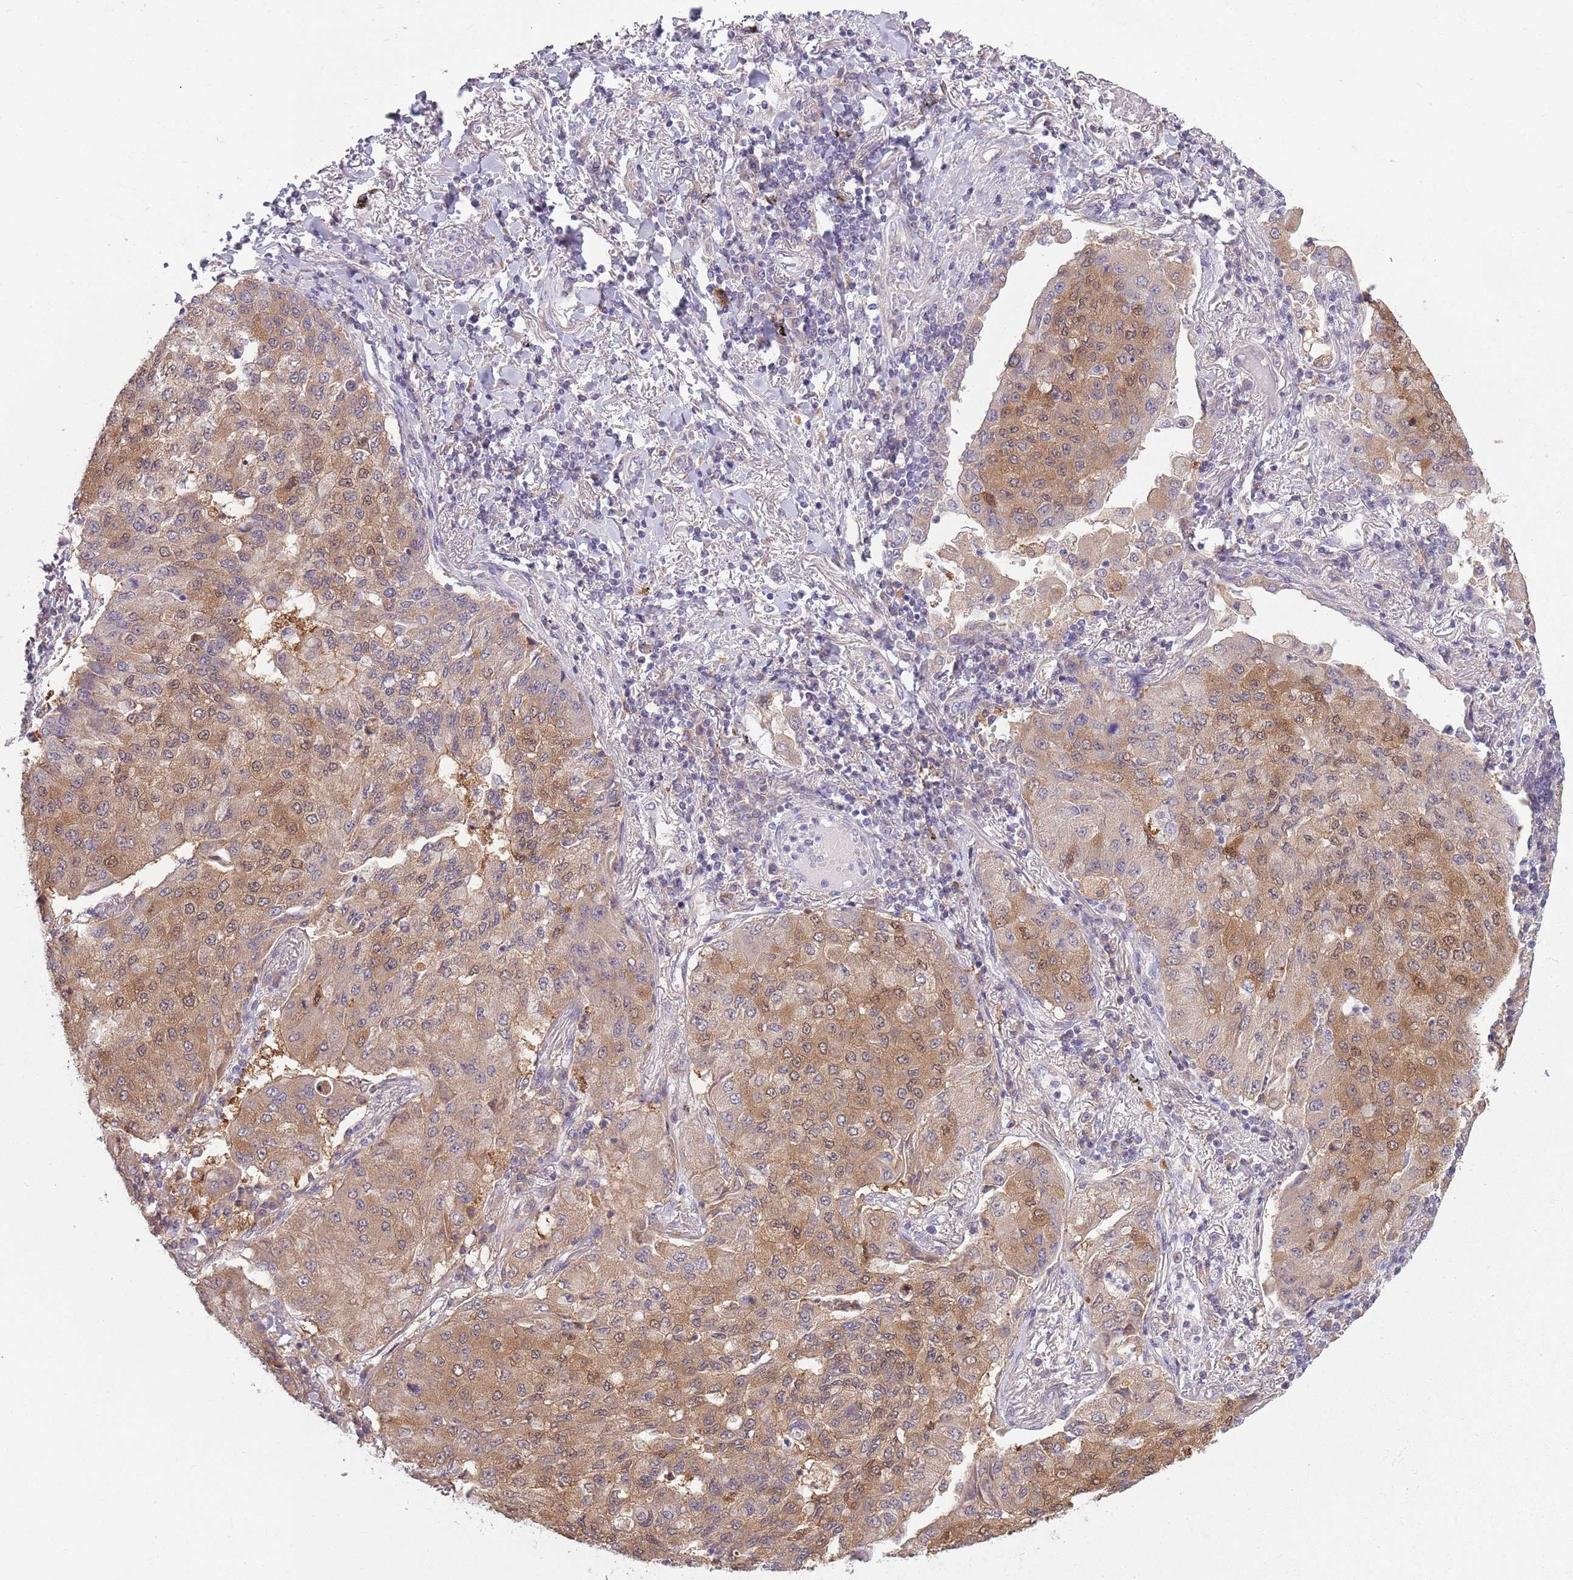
{"staining": {"intensity": "moderate", "quantity": ">75%", "location": "cytoplasmic/membranous"}, "tissue": "lung cancer", "cell_type": "Tumor cells", "image_type": "cancer", "snomed": [{"axis": "morphology", "description": "Squamous cell carcinoma, NOS"}, {"axis": "topography", "description": "Lung"}], "caption": "Tumor cells reveal medium levels of moderate cytoplasmic/membranous expression in approximately >75% of cells in squamous cell carcinoma (lung).", "gene": "COQ5", "patient": {"sex": "male", "age": 74}}